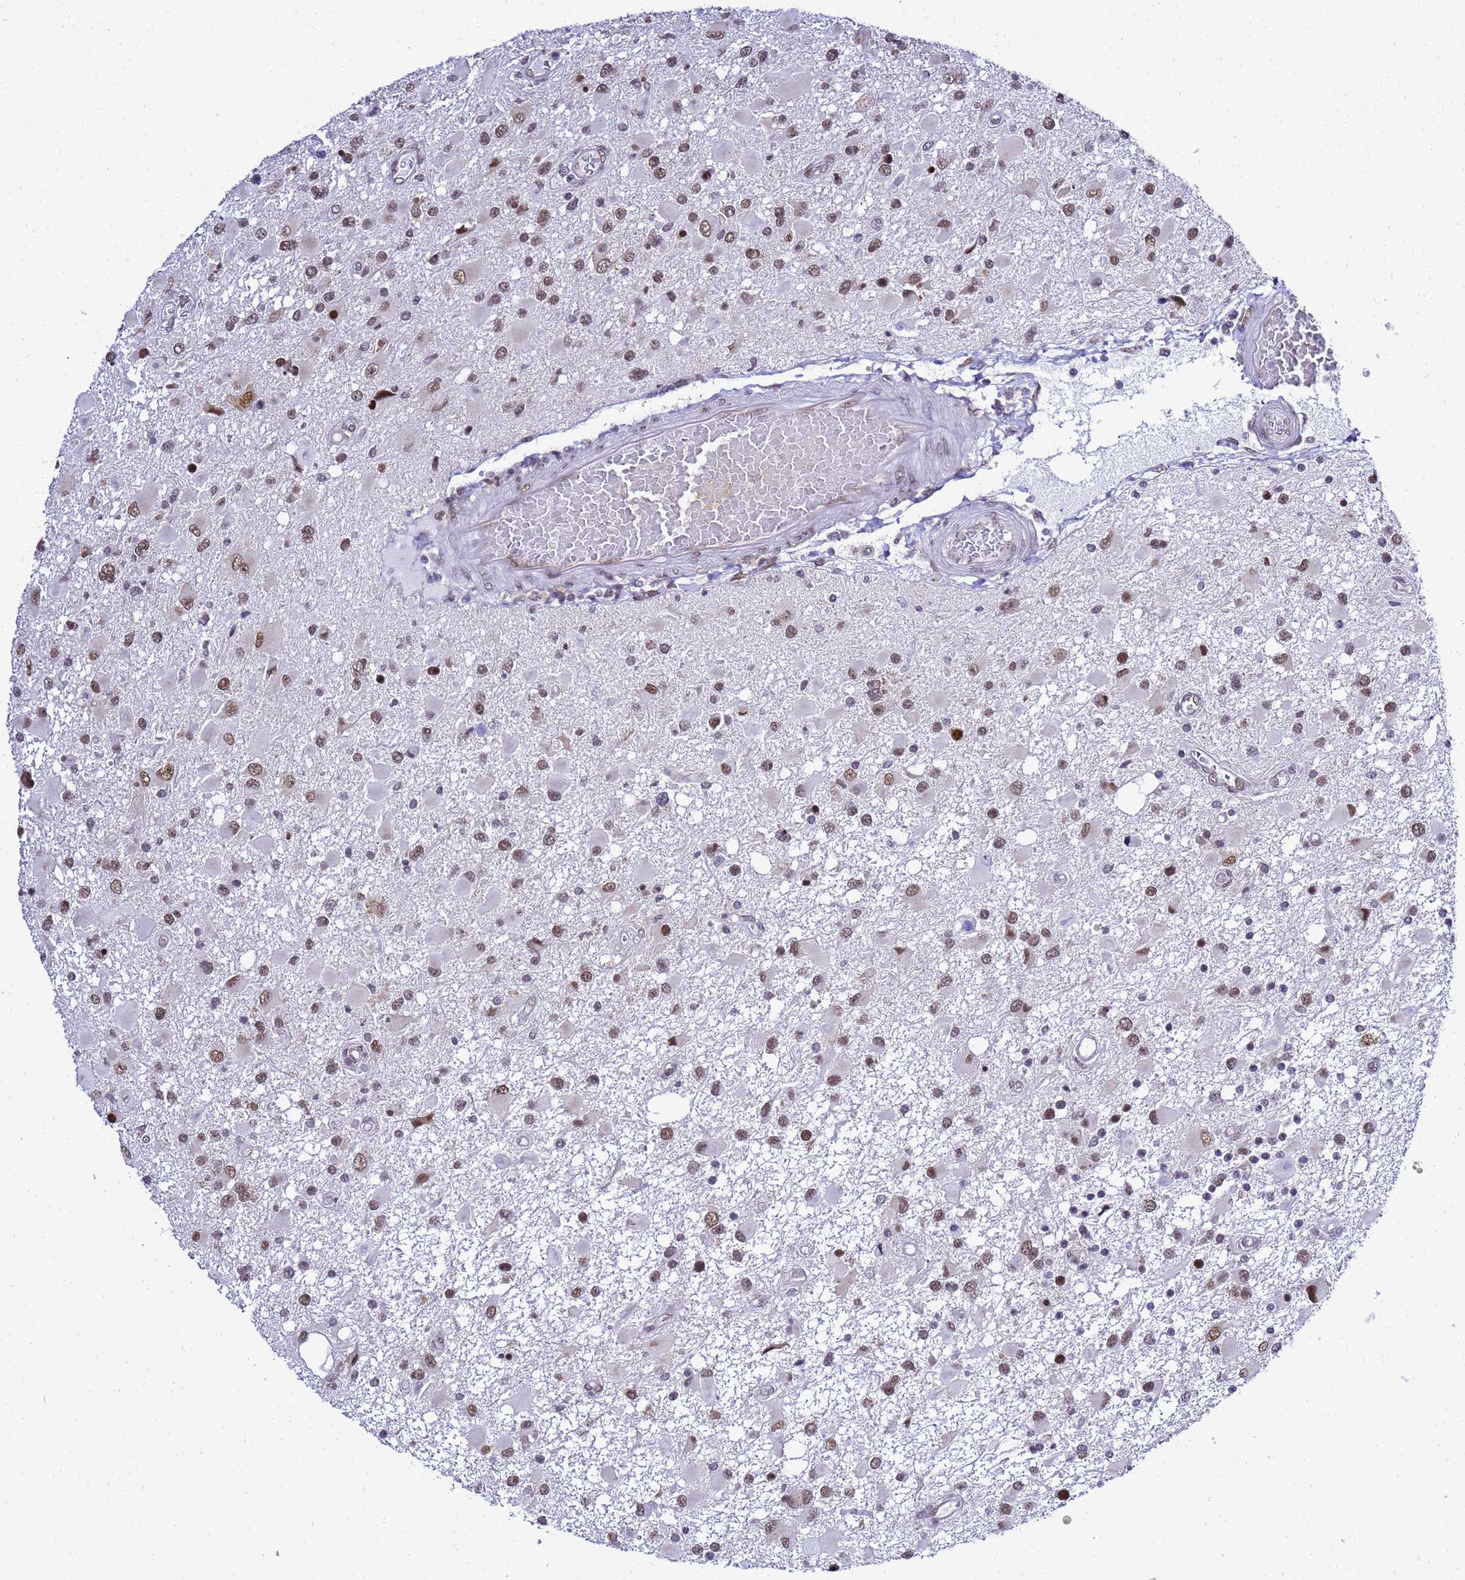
{"staining": {"intensity": "moderate", "quantity": "25%-75%", "location": "nuclear"}, "tissue": "glioma", "cell_type": "Tumor cells", "image_type": "cancer", "snomed": [{"axis": "morphology", "description": "Glioma, malignant, High grade"}, {"axis": "topography", "description": "Brain"}], "caption": "Protein staining of glioma tissue displays moderate nuclear staining in approximately 25%-75% of tumor cells. (Brightfield microscopy of DAB IHC at high magnification).", "gene": "SMN1", "patient": {"sex": "male", "age": 53}}